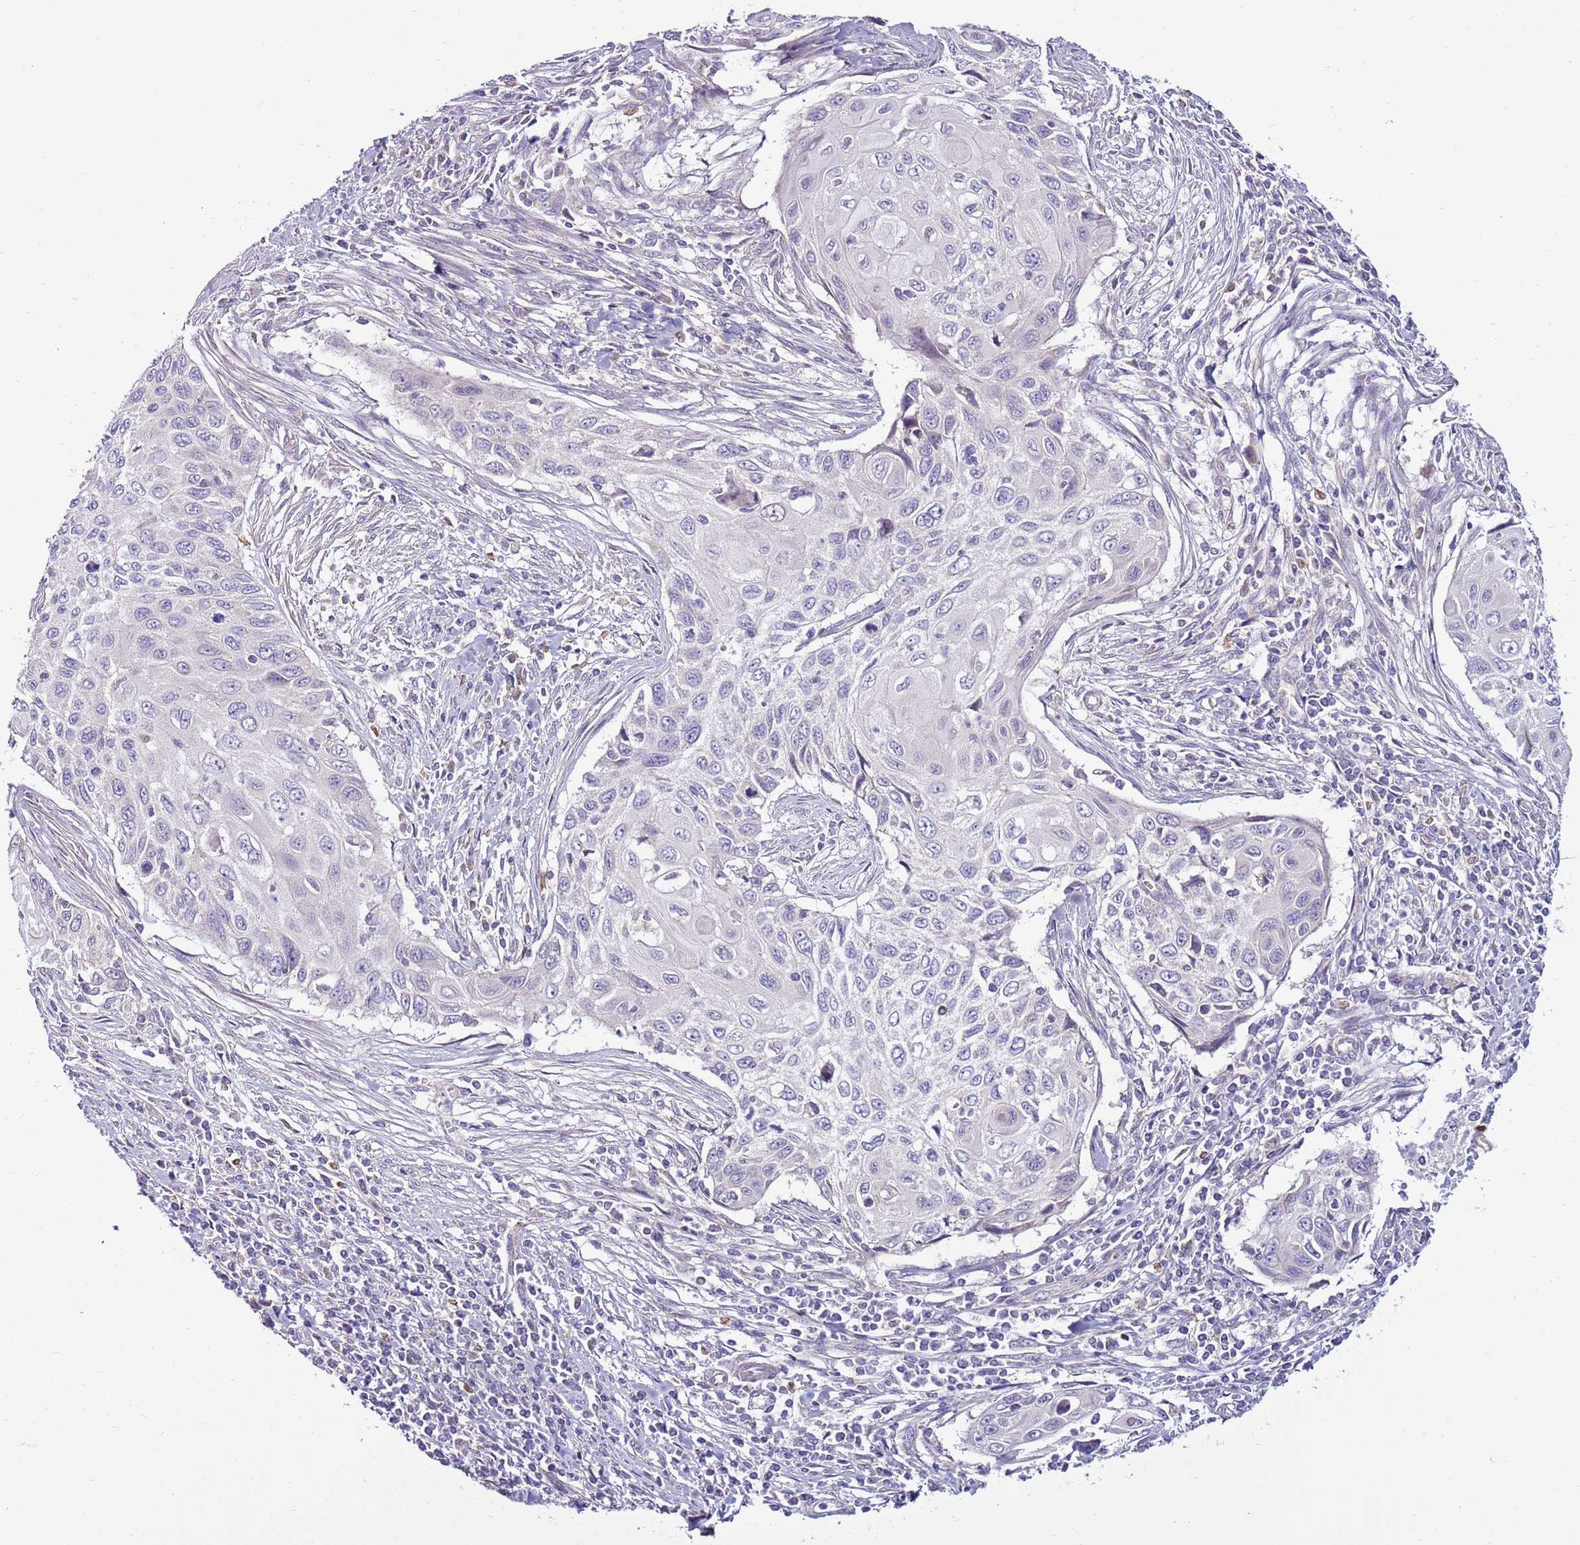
{"staining": {"intensity": "negative", "quantity": "none", "location": "none"}, "tissue": "cervical cancer", "cell_type": "Tumor cells", "image_type": "cancer", "snomed": [{"axis": "morphology", "description": "Squamous cell carcinoma, NOS"}, {"axis": "topography", "description": "Cervix"}], "caption": "Immunohistochemistry histopathology image of squamous cell carcinoma (cervical) stained for a protein (brown), which exhibits no staining in tumor cells.", "gene": "SMG1", "patient": {"sex": "female", "age": 70}}